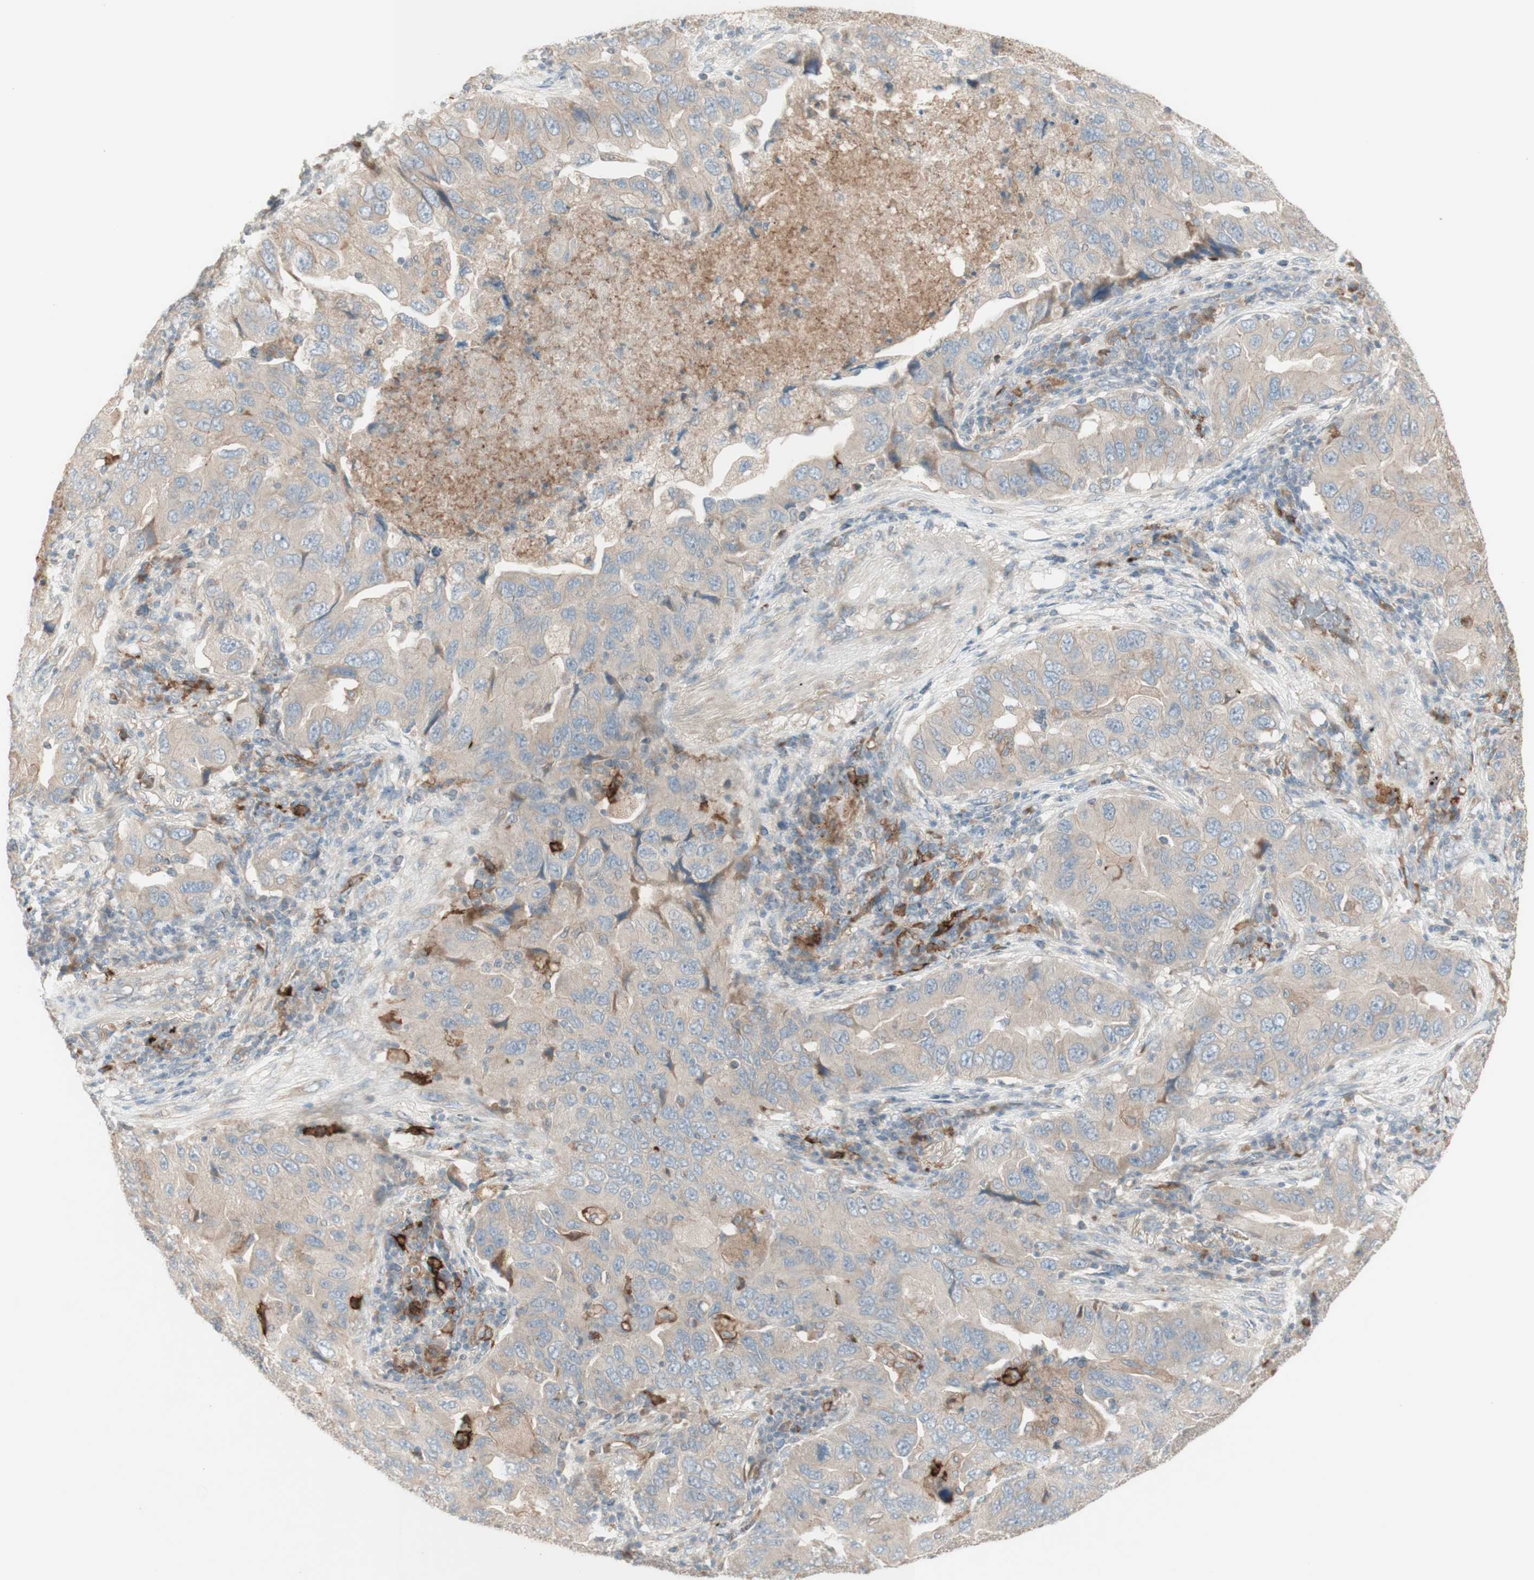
{"staining": {"intensity": "weak", "quantity": "<25%", "location": "cytoplasmic/membranous"}, "tissue": "lung cancer", "cell_type": "Tumor cells", "image_type": "cancer", "snomed": [{"axis": "morphology", "description": "Adenocarcinoma, NOS"}, {"axis": "topography", "description": "Lung"}], "caption": "A photomicrograph of human adenocarcinoma (lung) is negative for staining in tumor cells.", "gene": "PTGER4", "patient": {"sex": "female", "age": 65}}